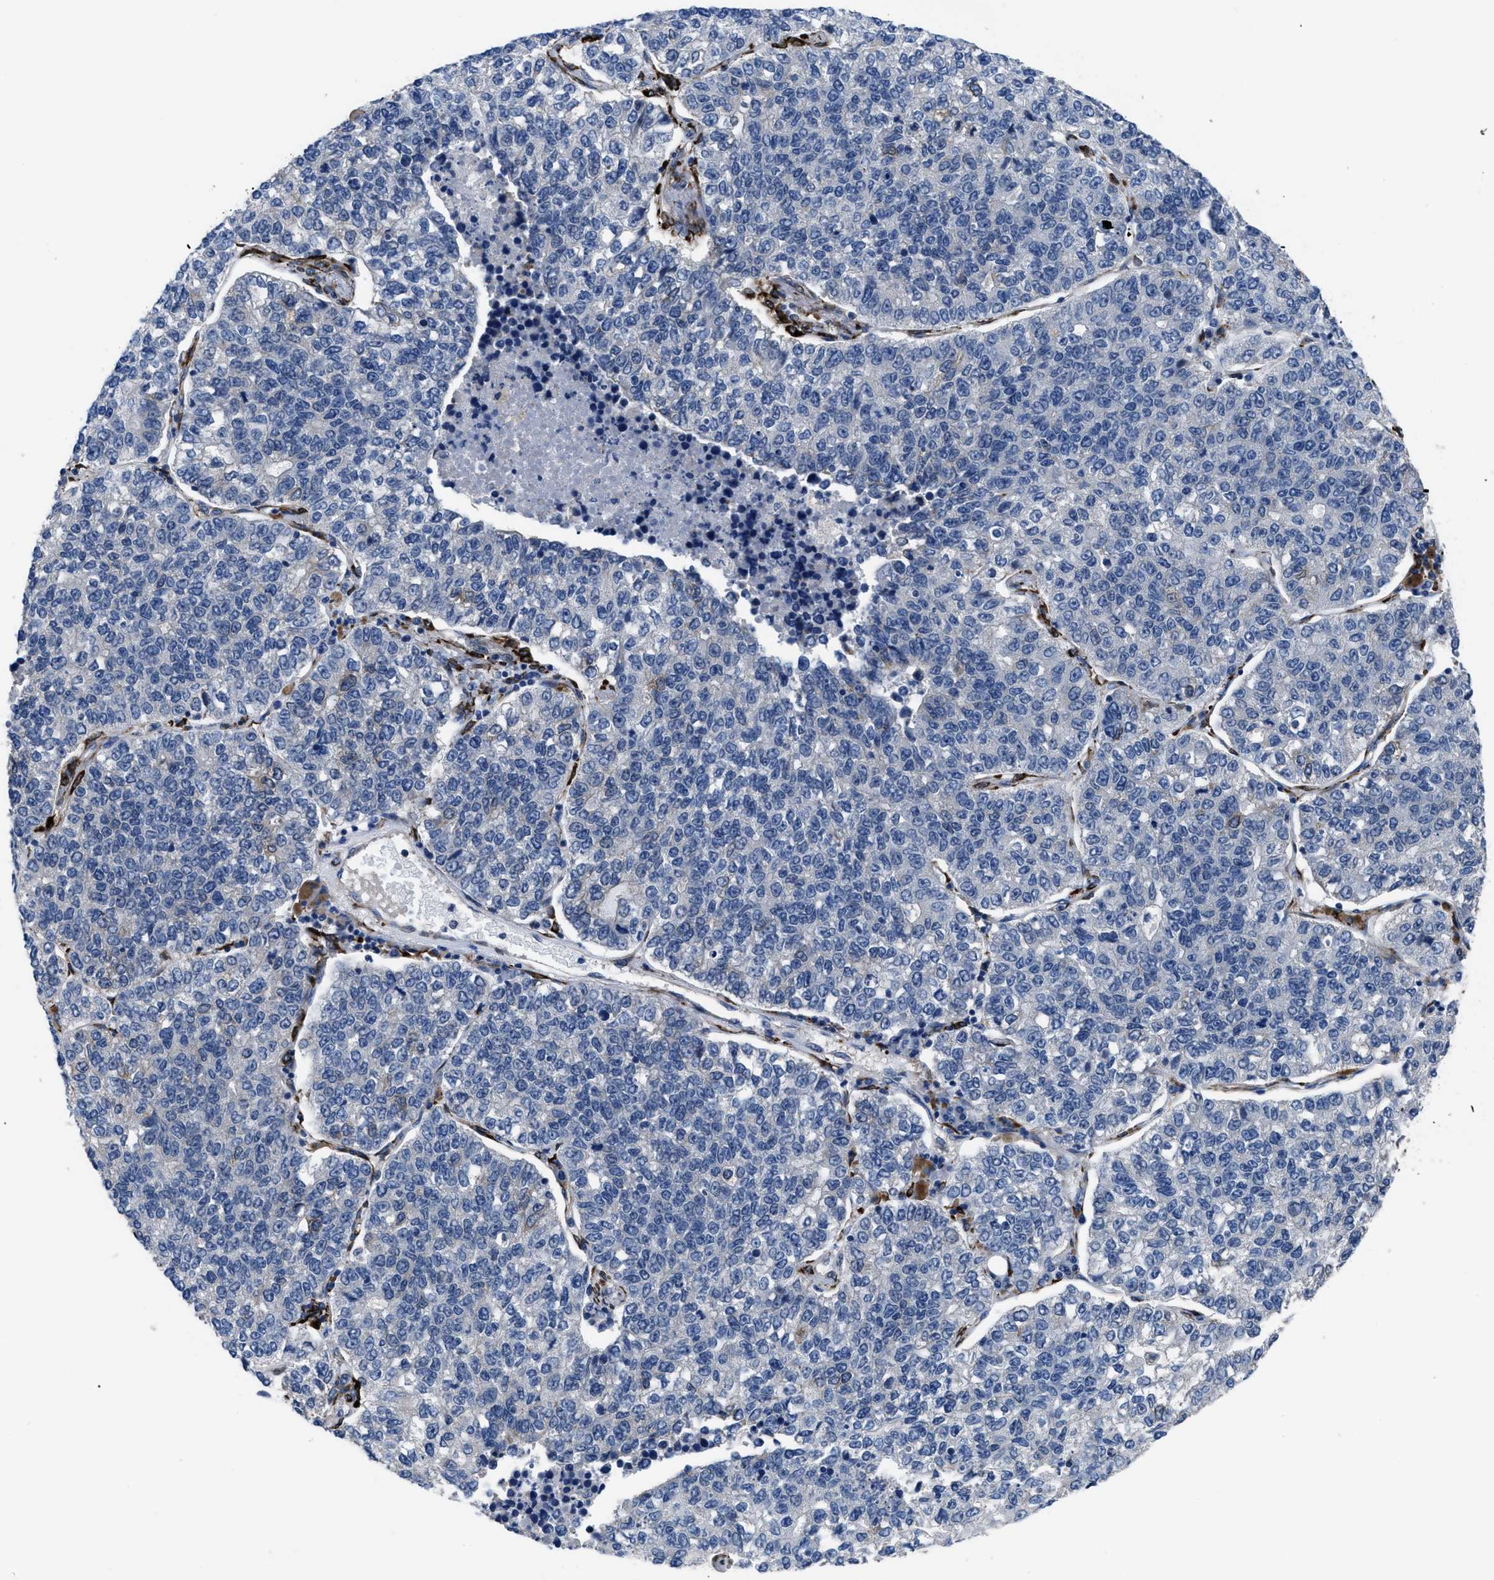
{"staining": {"intensity": "negative", "quantity": "none", "location": "none"}, "tissue": "lung cancer", "cell_type": "Tumor cells", "image_type": "cancer", "snomed": [{"axis": "morphology", "description": "Adenocarcinoma, NOS"}, {"axis": "topography", "description": "Lung"}], "caption": "Tumor cells show no significant expression in lung cancer (adenocarcinoma).", "gene": "SQLE", "patient": {"sex": "male", "age": 49}}